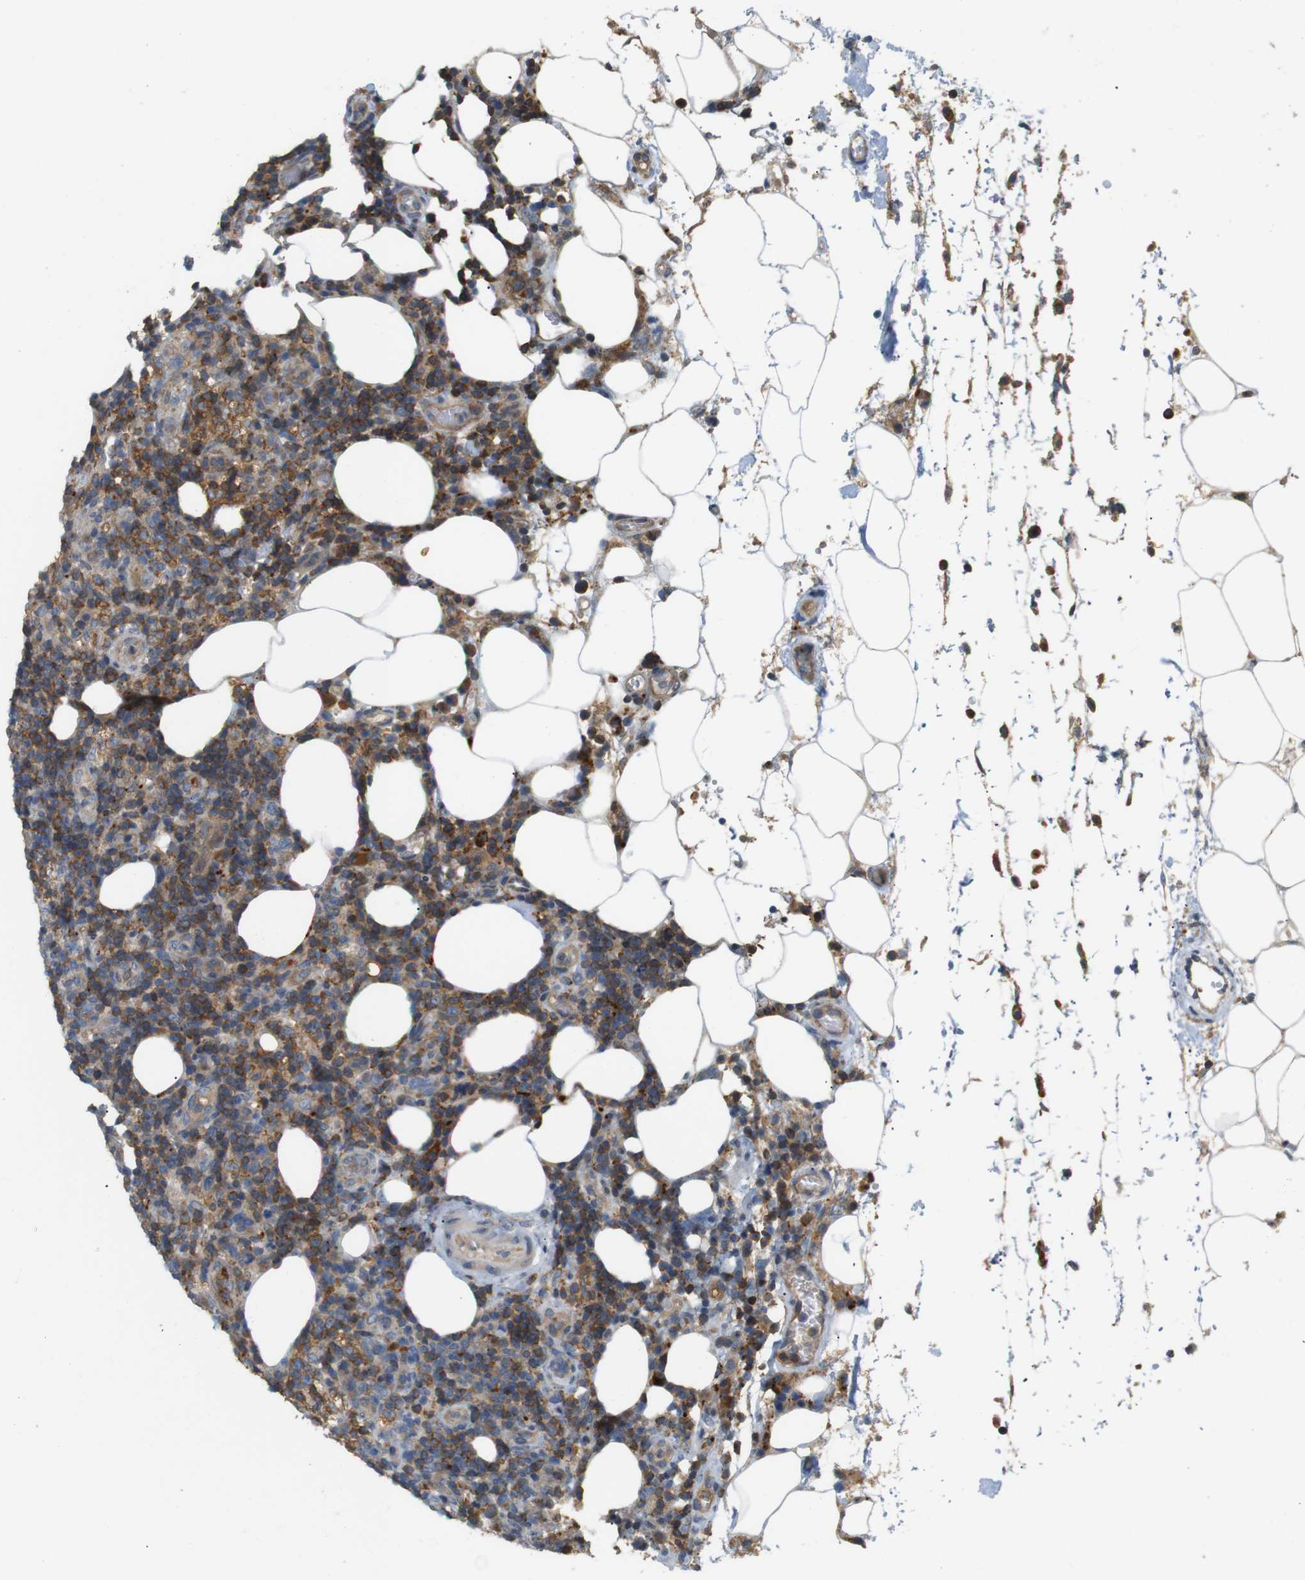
{"staining": {"intensity": "moderate", "quantity": "25%-75%", "location": "cytoplasmic/membranous"}, "tissue": "lymphoma", "cell_type": "Tumor cells", "image_type": "cancer", "snomed": [{"axis": "morphology", "description": "Malignant lymphoma, non-Hodgkin's type, High grade"}, {"axis": "topography", "description": "Lymph node"}], "caption": "DAB immunohistochemical staining of human lymphoma reveals moderate cytoplasmic/membranous protein expression in about 25%-75% of tumor cells.", "gene": "KSR1", "patient": {"sex": "female", "age": 76}}